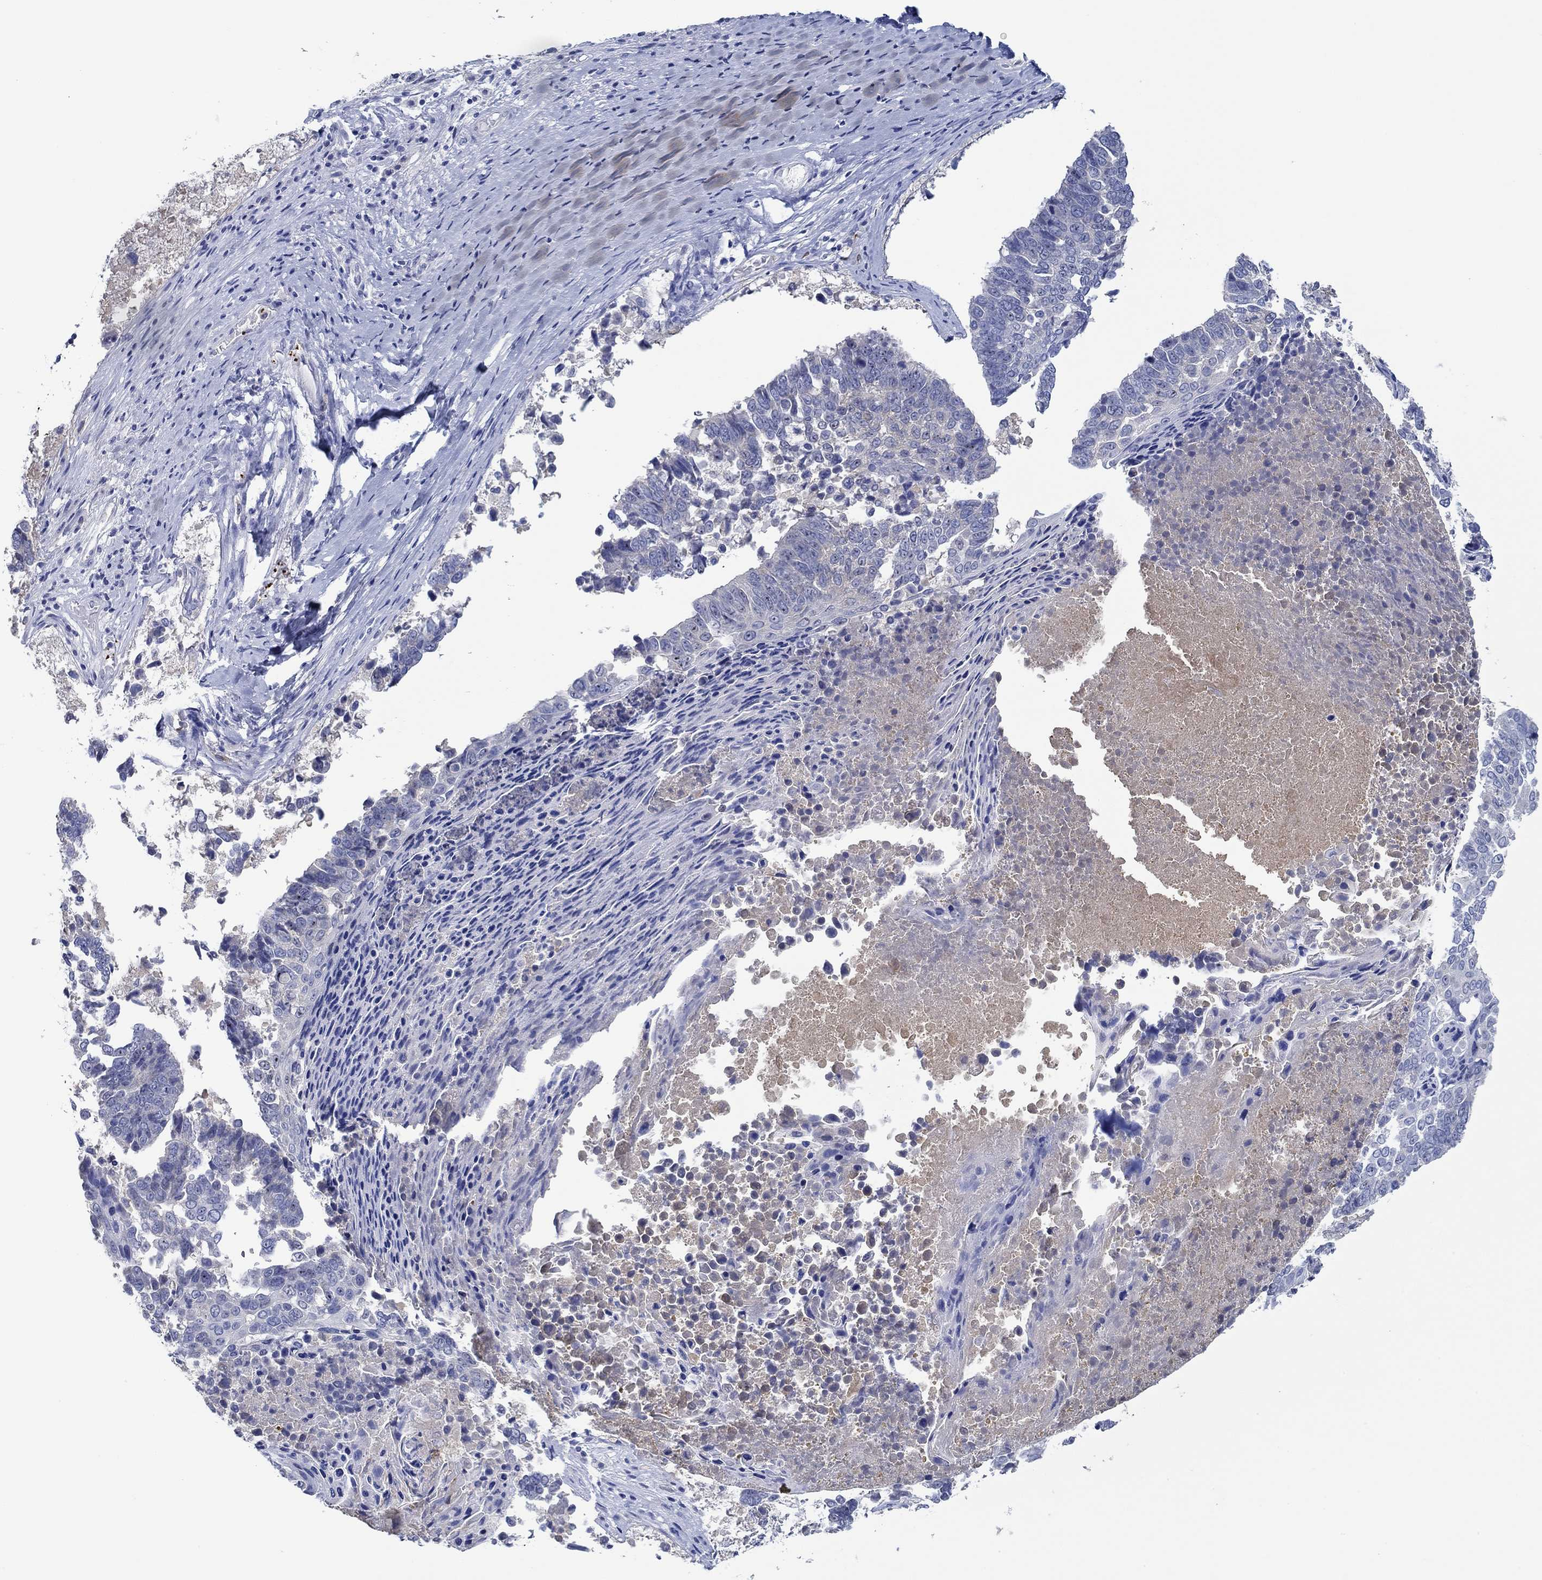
{"staining": {"intensity": "negative", "quantity": "none", "location": "none"}, "tissue": "lung cancer", "cell_type": "Tumor cells", "image_type": "cancer", "snomed": [{"axis": "morphology", "description": "Squamous cell carcinoma, NOS"}, {"axis": "topography", "description": "Lung"}], "caption": "The immunohistochemistry photomicrograph has no significant staining in tumor cells of lung squamous cell carcinoma tissue.", "gene": "SLC27A3", "patient": {"sex": "male", "age": 73}}